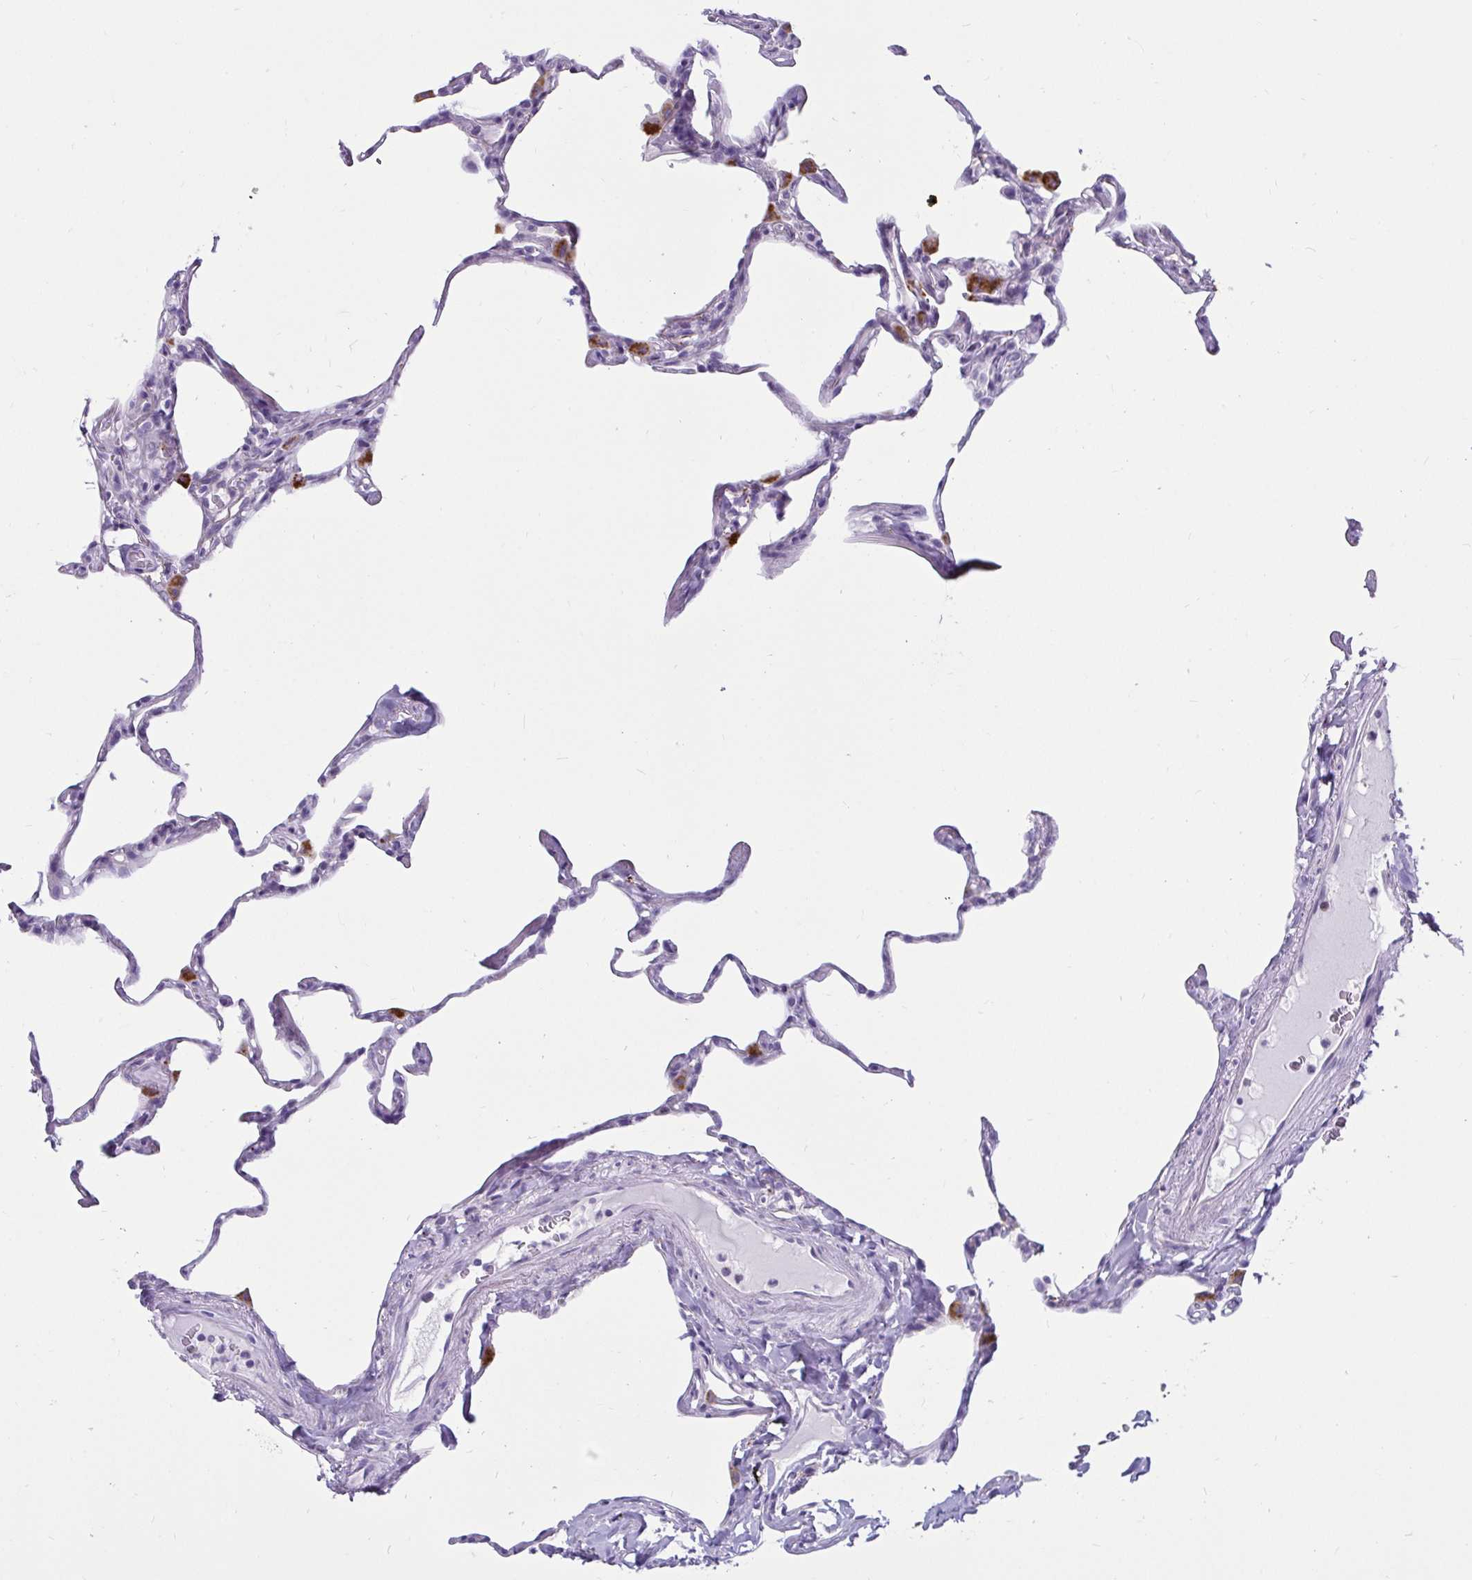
{"staining": {"intensity": "negative", "quantity": "none", "location": "none"}, "tissue": "lung", "cell_type": "Alveolar cells", "image_type": "normal", "snomed": [{"axis": "morphology", "description": "Normal tissue, NOS"}, {"axis": "topography", "description": "Lung"}], "caption": "Protein analysis of unremarkable lung shows no significant expression in alveolar cells.", "gene": "CTSZ", "patient": {"sex": "male", "age": 65}}